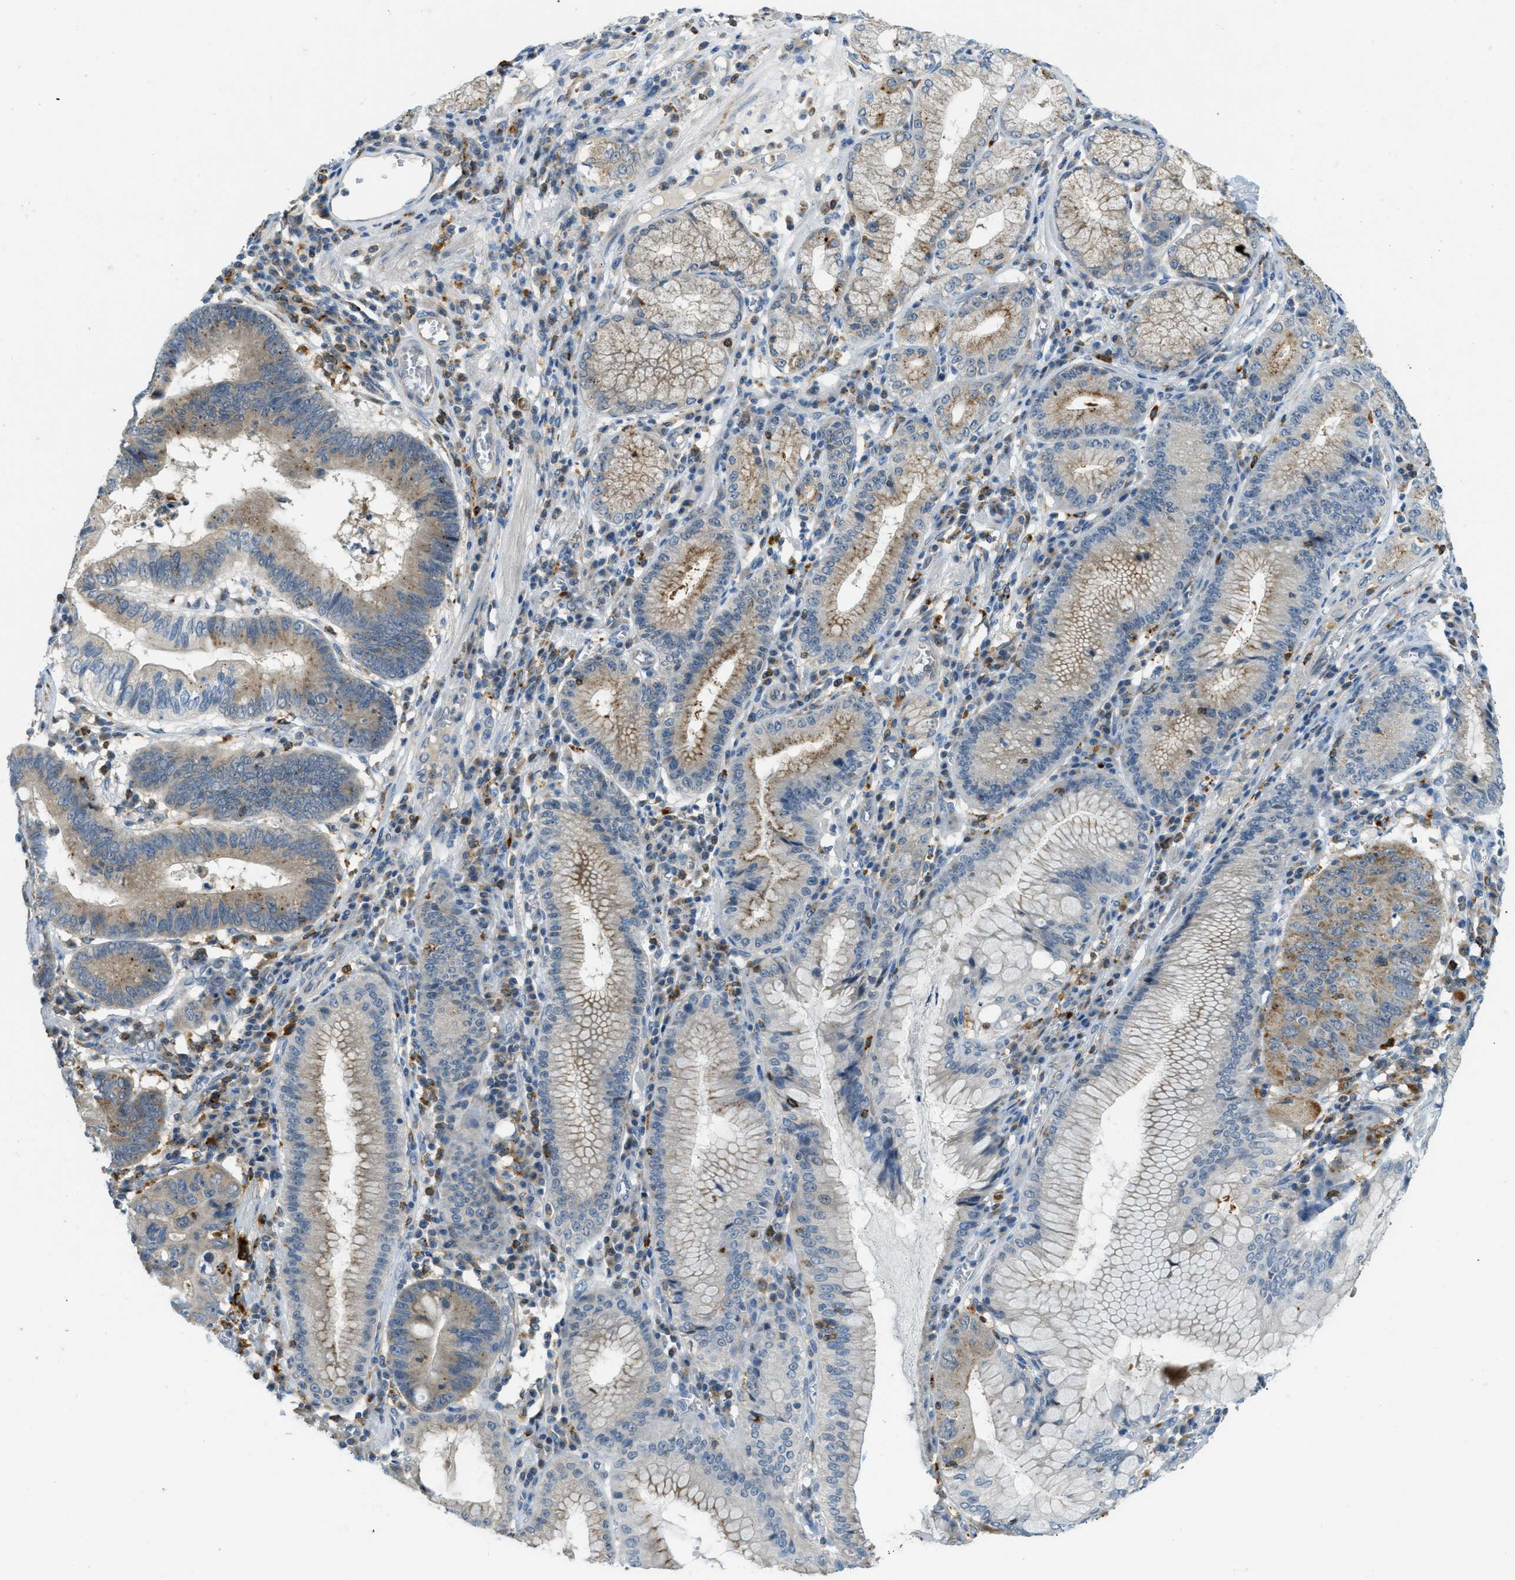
{"staining": {"intensity": "moderate", "quantity": "25%-75%", "location": "cytoplasmic/membranous"}, "tissue": "stomach cancer", "cell_type": "Tumor cells", "image_type": "cancer", "snomed": [{"axis": "morphology", "description": "Adenocarcinoma, NOS"}, {"axis": "topography", "description": "Stomach"}], "caption": "High-power microscopy captured an immunohistochemistry photomicrograph of stomach adenocarcinoma, revealing moderate cytoplasmic/membranous positivity in approximately 25%-75% of tumor cells.", "gene": "PLBD2", "patient": {"sex": "male", "age": 59}}